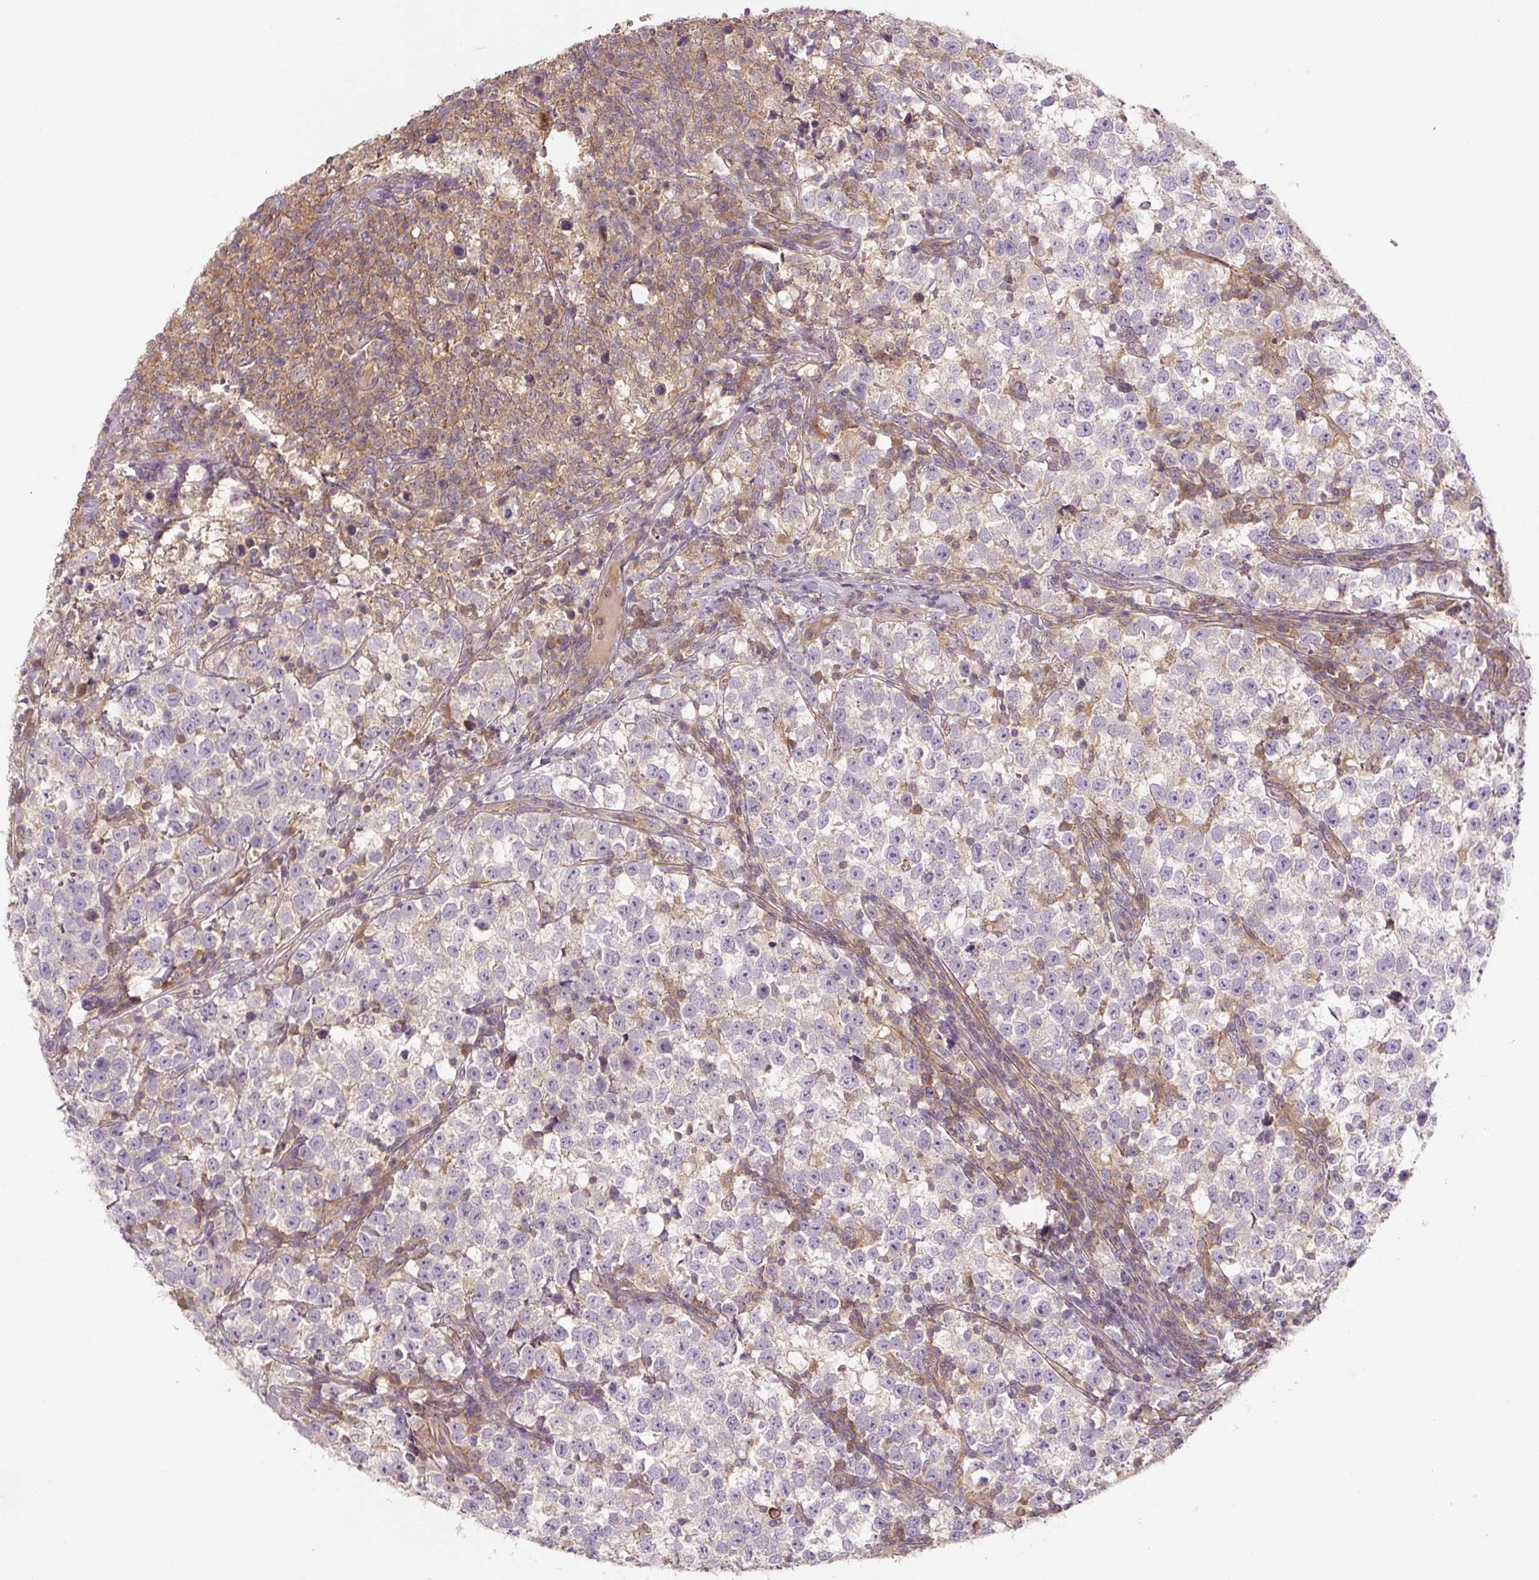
{"staining": {"intensity": "negative", "quantity": "none", "location": "none"}, "tissue": "testis cancer", "cell_type": "Tumor cells", "image_type": "cancer", "snomed": [{"axis": "morphology", "description": "Normal tissue, NOS"}, {"axis": "morphology", "description": "Seminoma, NOS"}, {"axis": "topography", "description": "Testis"}], "caption": "This is an immunohistochemistry image of testis cancer (seminoma). There is no expression in tumor cells.", "gene": "C2orf73", "patient": {"sex": "male", "age": 43}}